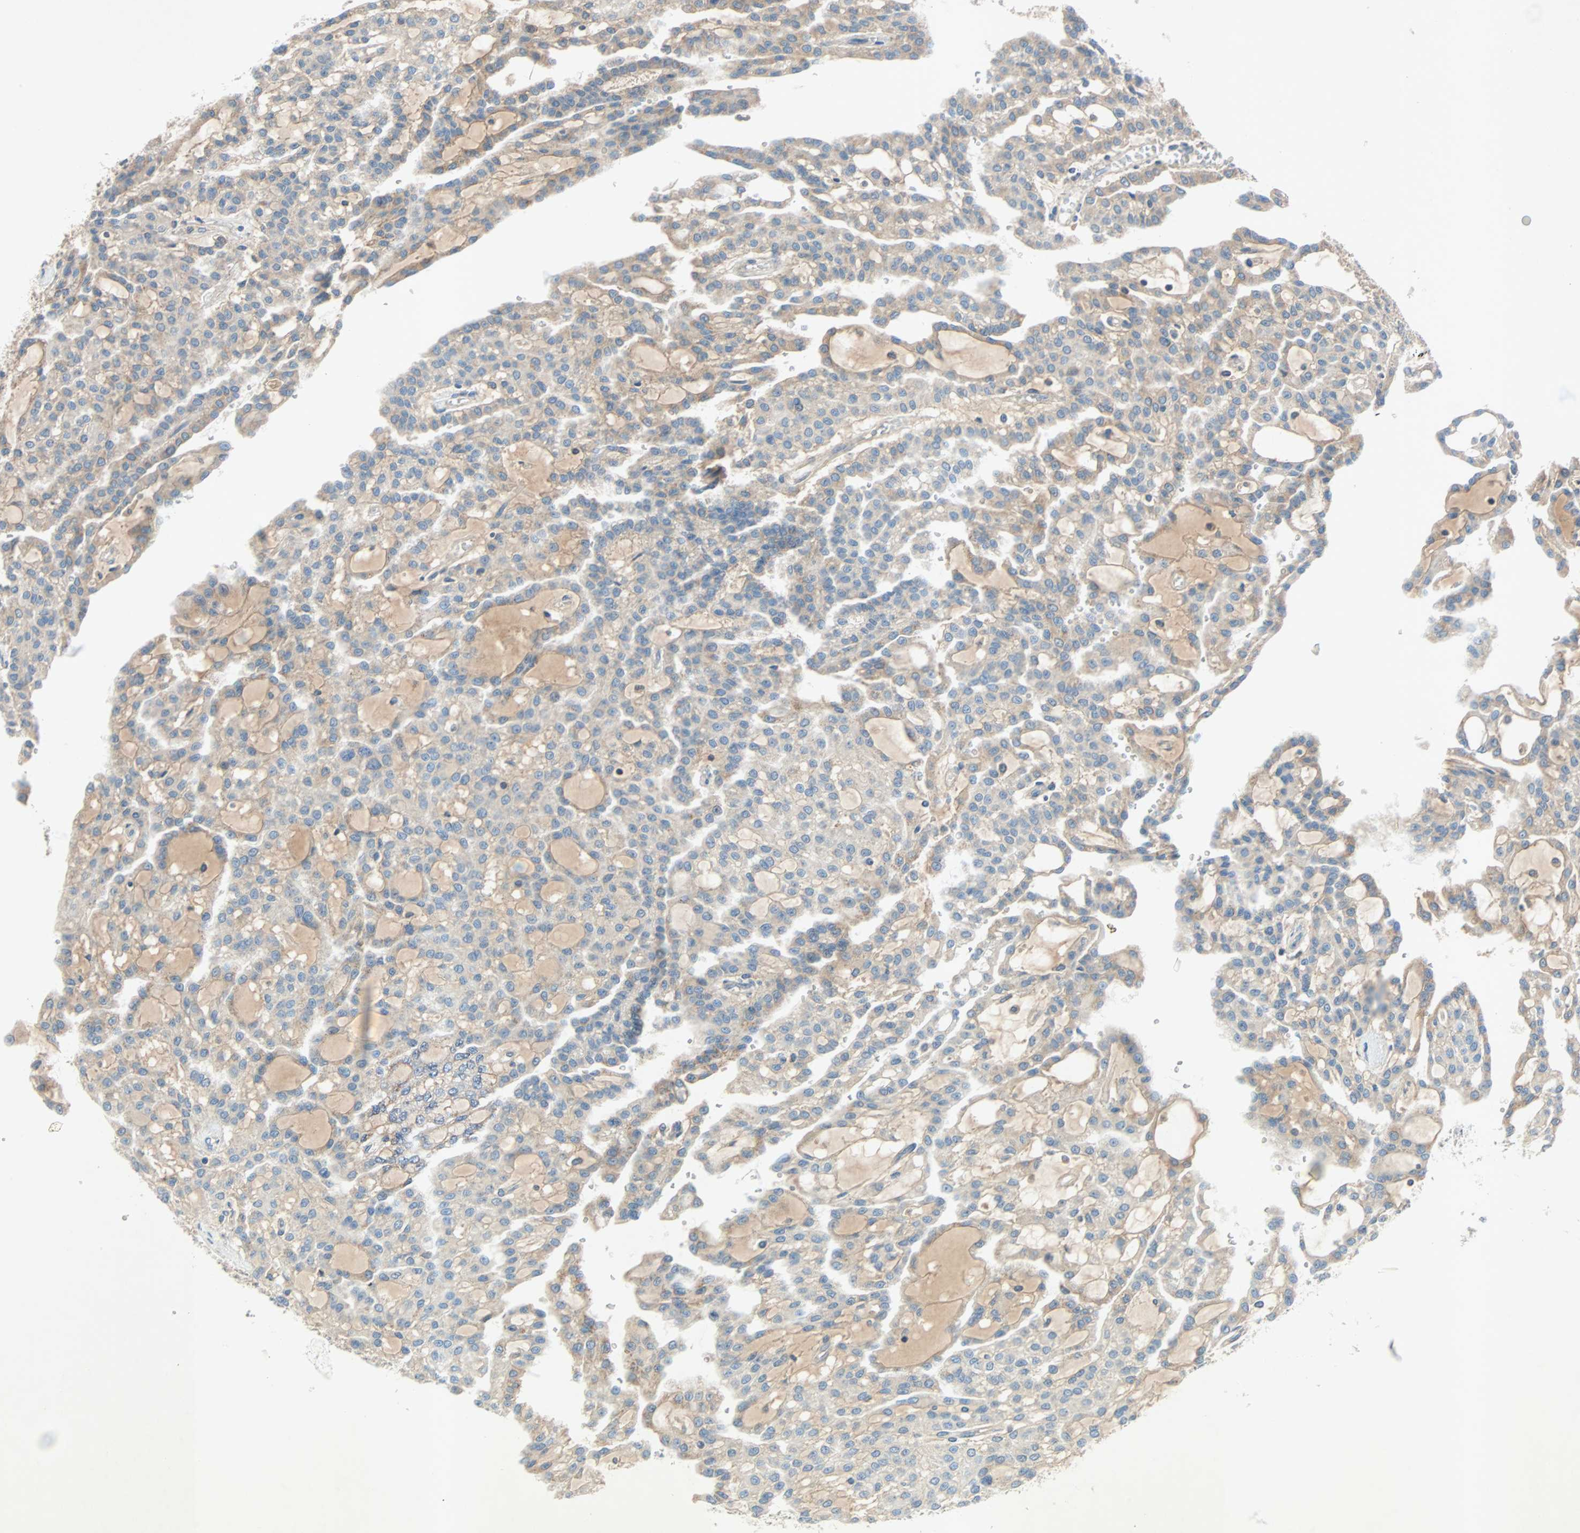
{"staining": {"intensity": "weak", "quantity": ">75%", "location": "cytoplasmic/membranous"}, "tissue": "renal cancer", "cell_type": "Tumor cells", "image_type": "cancer", "snomed": [{"axis": "morphology", "description": "Adenocarcinoma, NOS"}, {"axis": "topography", "description": "Kidney"}], "caption": "Immunohistochemical staining of human renal cancer (adenocarcinoma) shows weak cytoplasmic/membranous protein positivity in approximately >75% of tumor cells. The staining was performed using DAB, with brown indicating positive protein expression. Nuclei are stained blue with hematoxylin.", "gene": "XYLT1", "patient": {"sex": "male", "age": 63}}